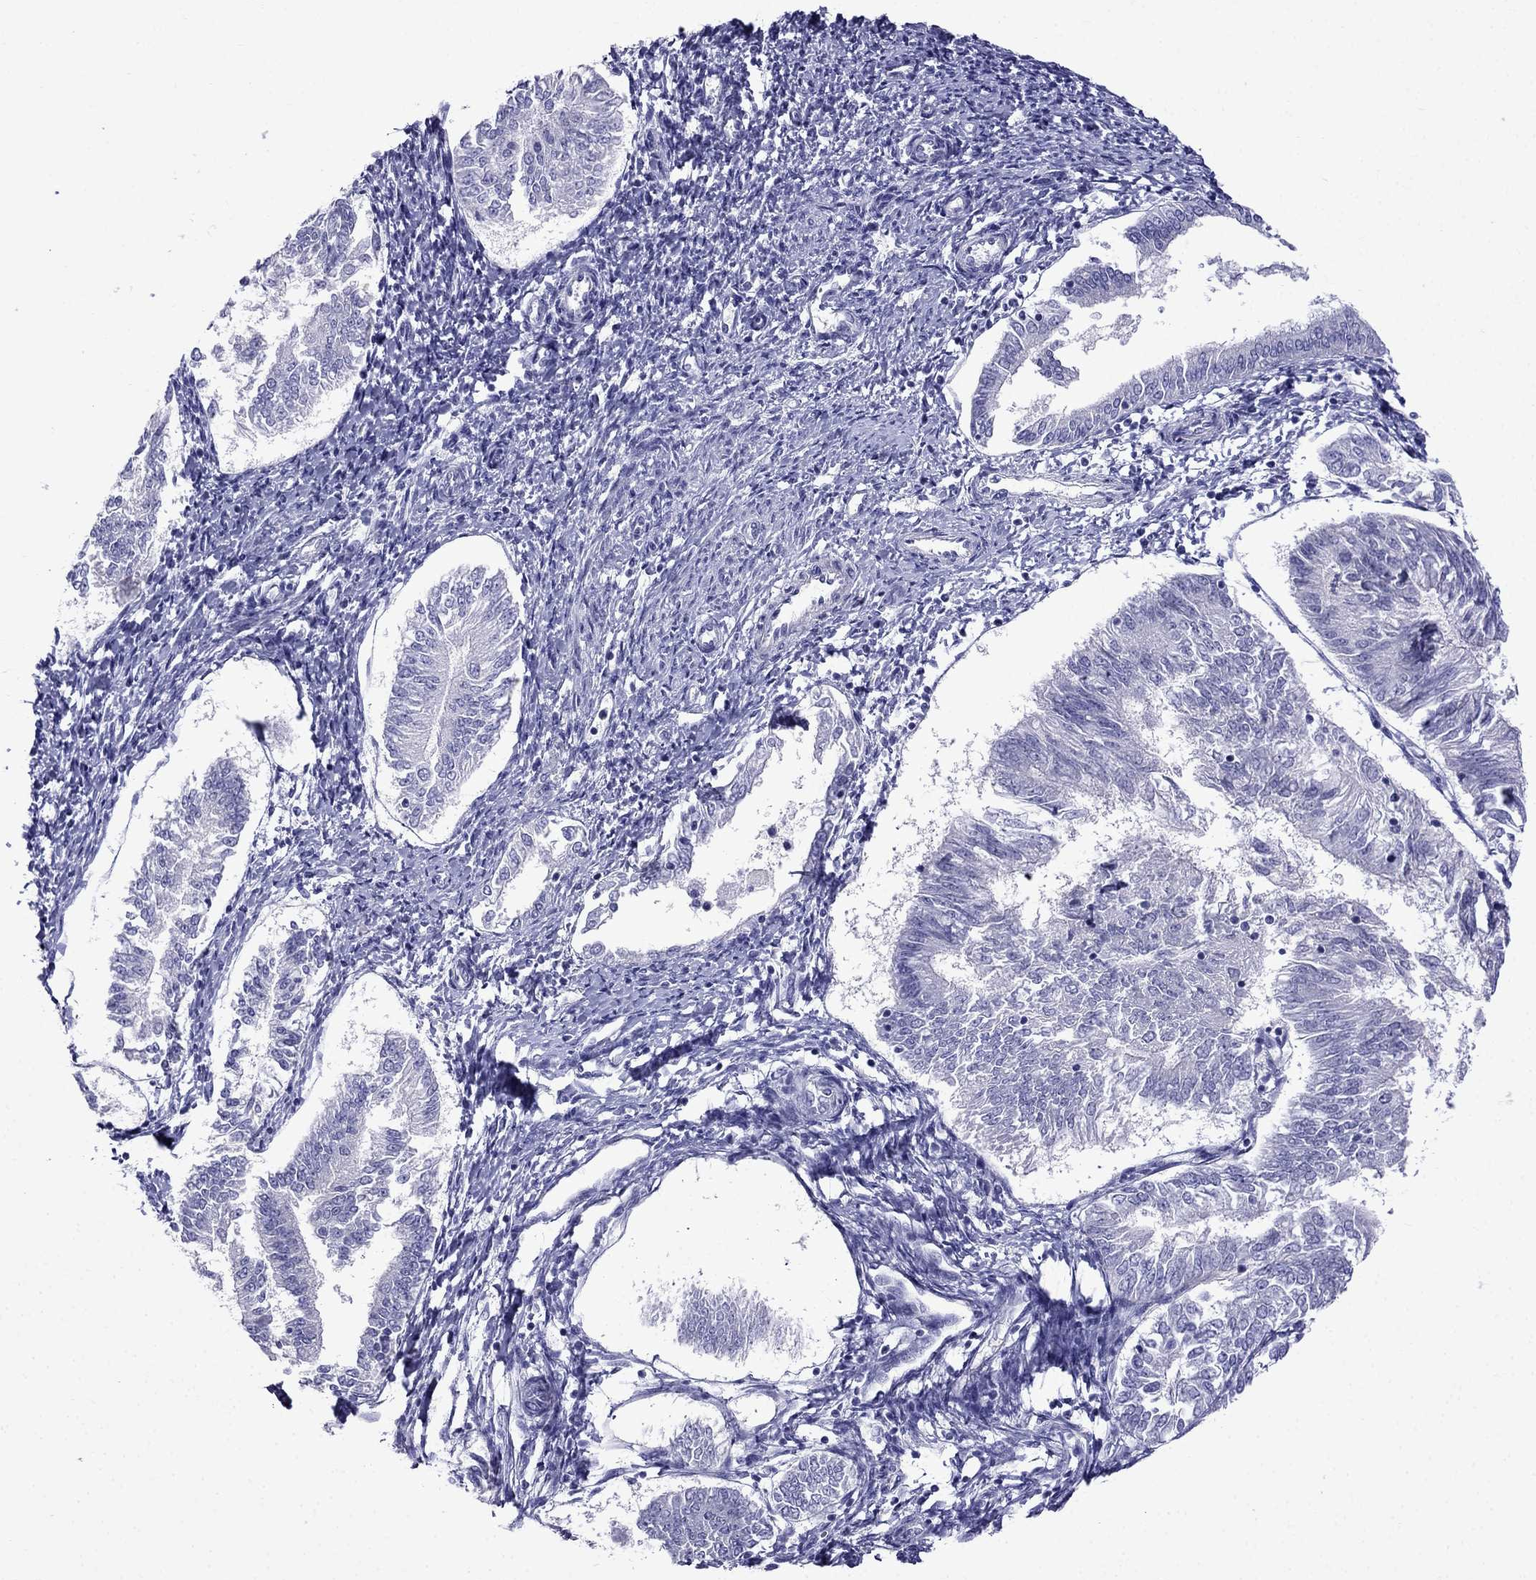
{"staining": {"intensity": "negative", "quantity": "none", "location": "none"}, "tissue": "endometrial cancer", "cell_type": "Tumor cells", "image_type": "cancer", "snomed": [{"axis": "morphology", "description": "Adenocarcinoma, NOS"}, {"axis": "topography", "description": "Endometrium"}], "caption": "High power microscopy histopathology image of an immunohistochemistry image of endometrial cancer, revealing no significant positivity in tumor cells.", "gene": "PATE1", "patient": {"sex": "female", "age": 58}}